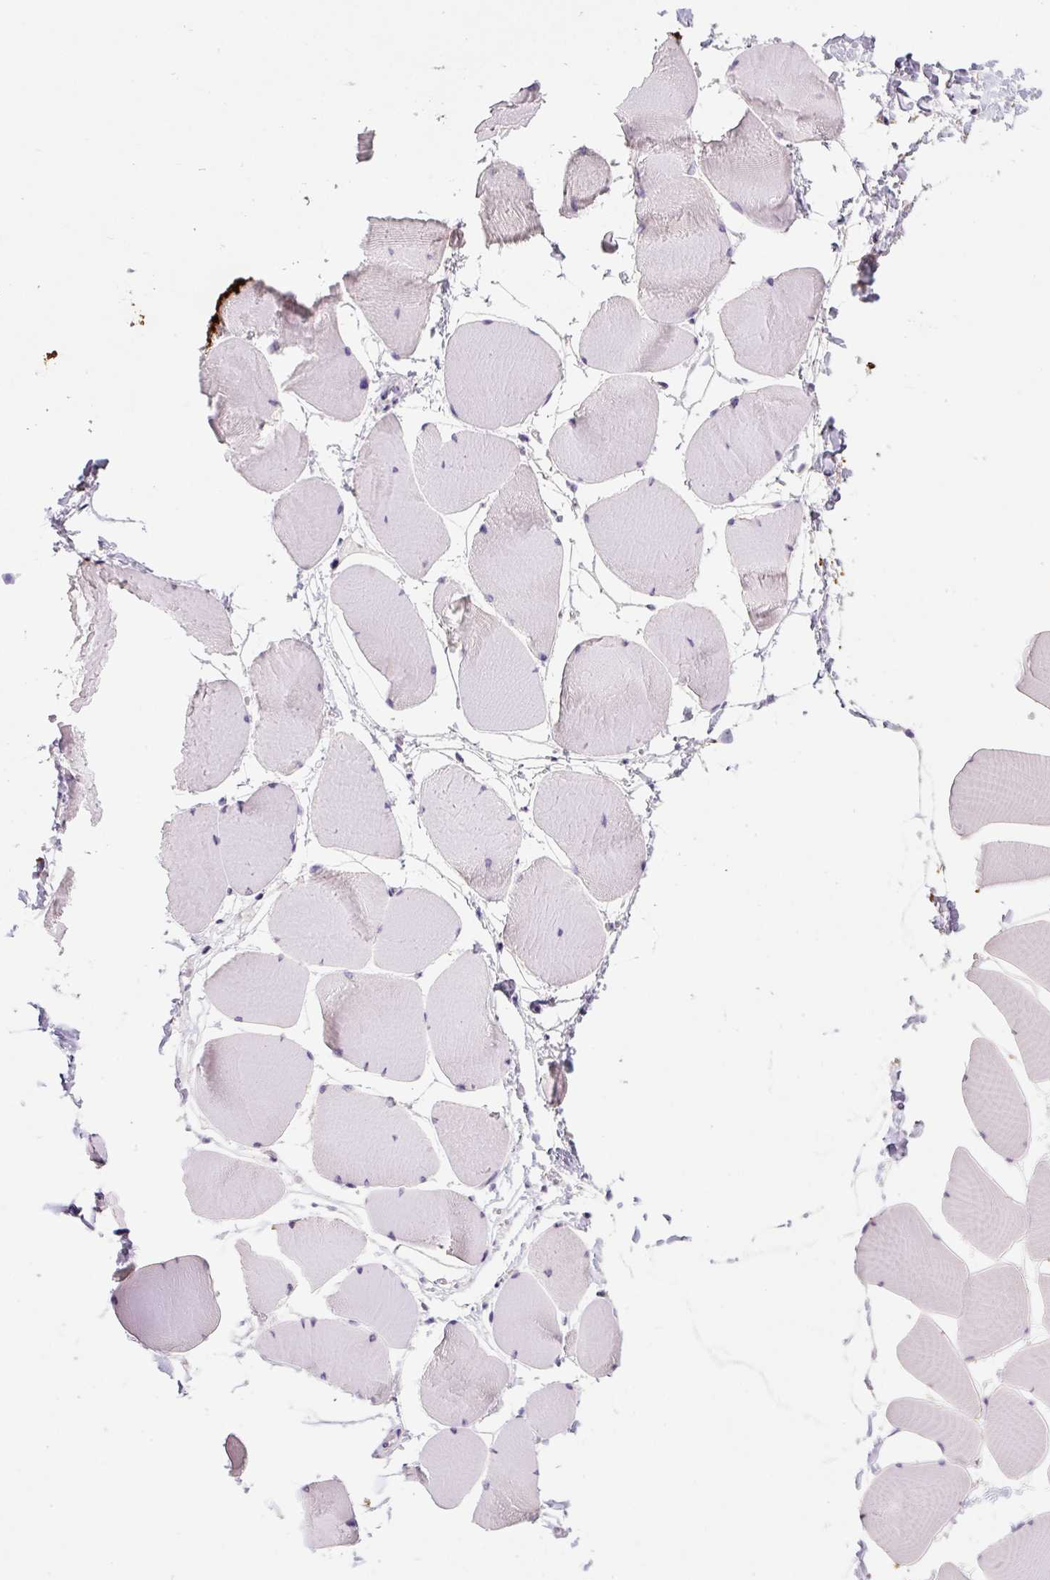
{"staining": {"intensity": "weak", "quantity": "<25%", "location": "cytoplasmic/membranous"}, "tissue": "skeletal muscle", "cell_type": "Myocytes", "image_type": "normal", "snomed": [{"axis": "morphology", "description": "Normal tissue, NOS"}, {"axis": "topography", "description": "Skeletal muscle"}], "caption": "The histopathology image reveals no significant expression in myocytes of skeletal muscle. The staining is performed using DAB brown chromogen with nuclei counter-stained in using hematoxylin.", "gene": "SYP", "patient": {"sex": "male", "age": 25}}